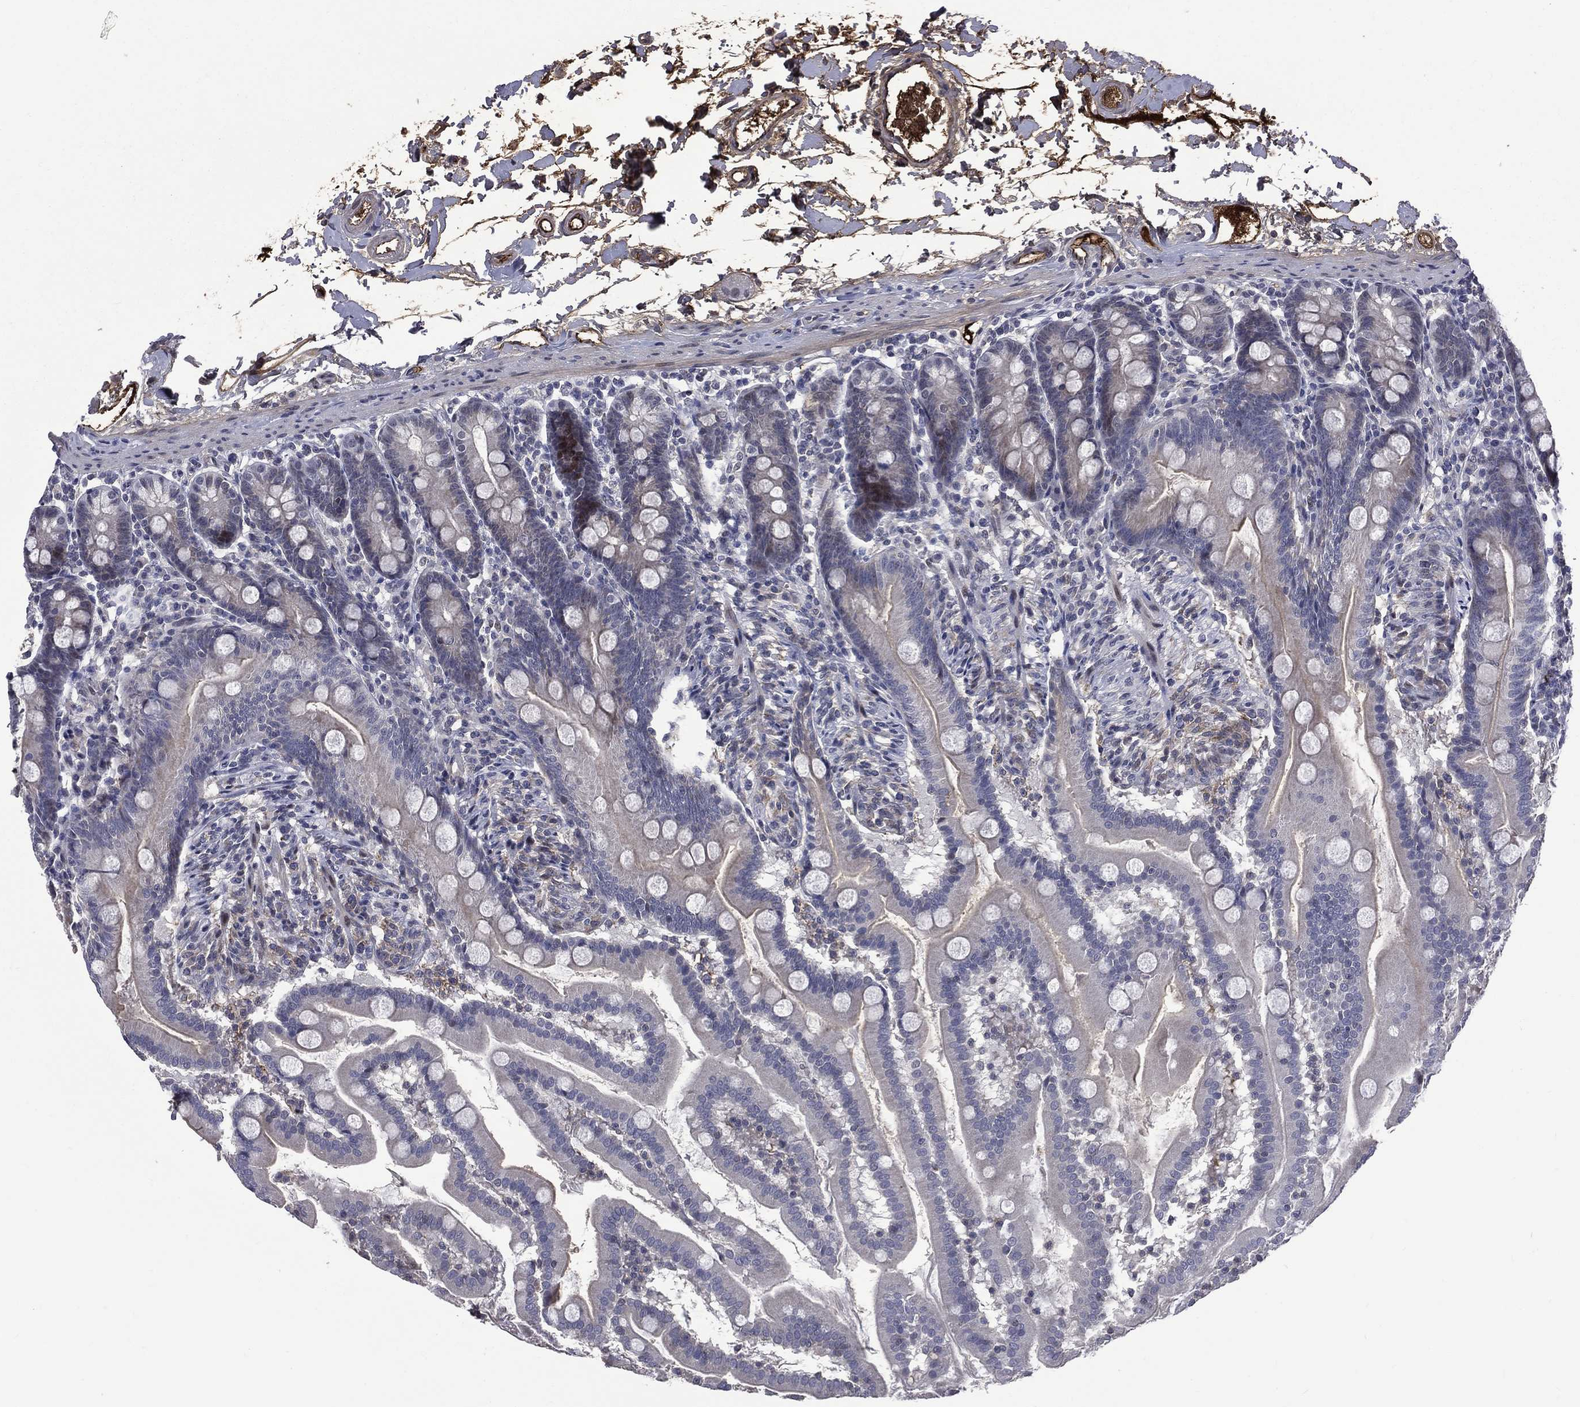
{"staining": {"intensity": "negative", "quantity": "none", "location": "none"}, "tissue": "small intestine", "cell_type": "Glandular cells", "image_type": "normal", "snomed": [{"axis": "morphology", "description": "Normal tissue, NOS"}, {"axis": "topography", "description": "Small intestine"}], "caption": "Protein analysis of unremarkable small intestine reveals no significant staining in glandular cells. The staining is performed using DAB (3,3'-diaminobenzidine) brown chromogen with nuclei counter-stained in using hematoxylin.", "gene": "FGG", "patient": {"sex": "female", "age": 44}}